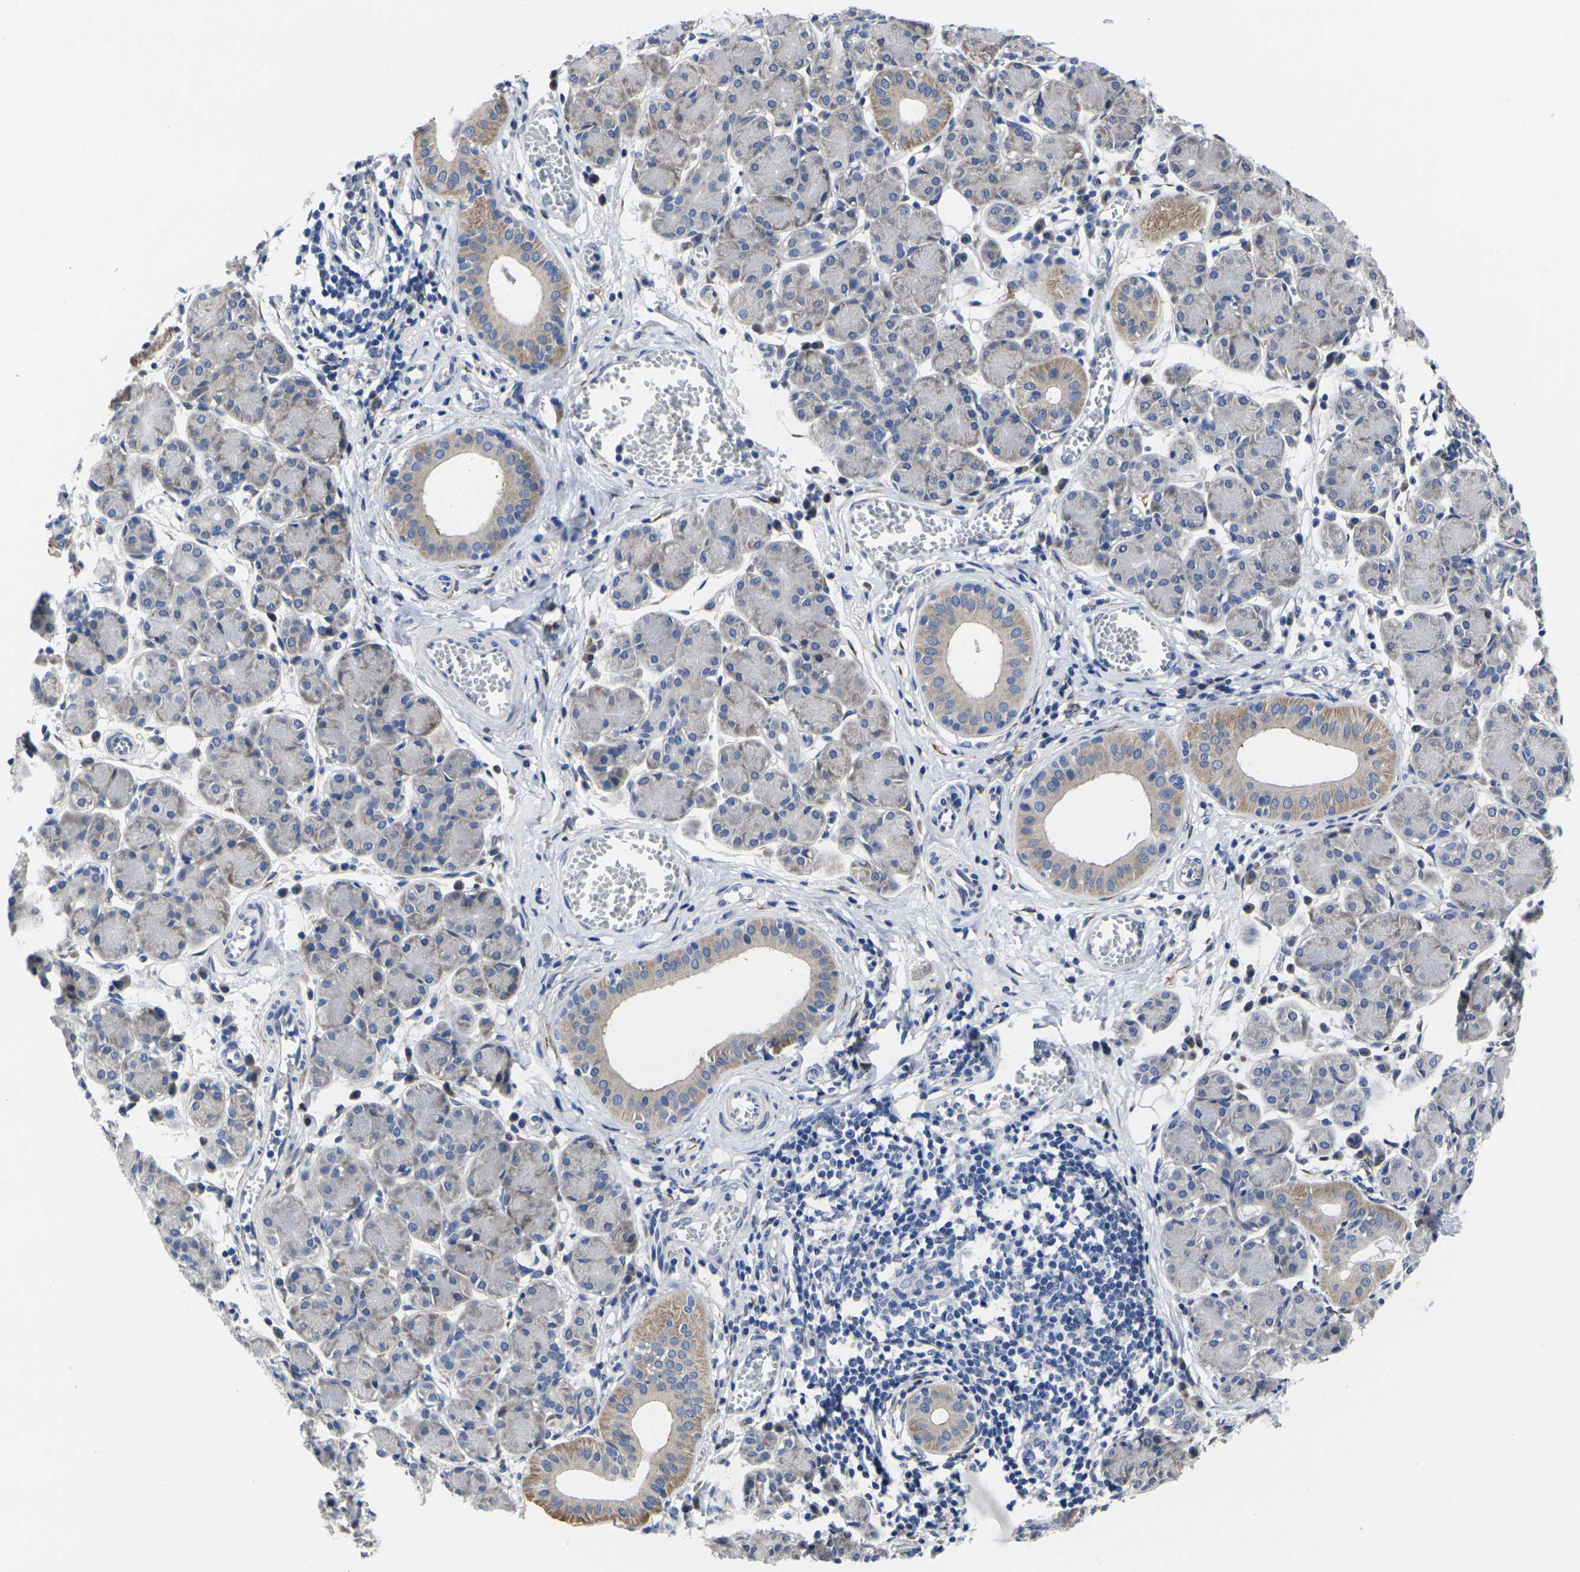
{"staining": {"intensity": "moderate", "quantity": "<25%", "location": "cytoplasmic/membranous"}, "tissue": "salivary gland", "cell_type": "Glandular cells", "image_type": "normal", "snomed": [{"axis": "morphology", "description": "Normal tissue, NOS"}, {"axis": "morphology", "description": "Inflammation, NOS"}, {"axis": "topography", "description": "Lymph node"}, {"axis": "topography", "description": "Salivary gland"}], "caption": "IHC staining of benign salivary gland, which shows low levels of moderate cytoplasmic/membranous positivity in about <25% of glandular cells indicating moderate cytoplasmic/membranous protein staining. The staining was performed using DAB (3,3'-diaminobenzidine) (brown) for protein detection and nuclei were counterstained in hematoxylin (blue).", "gene": "CYP2C8", "patient": {"sex": "male", "age": 3}}